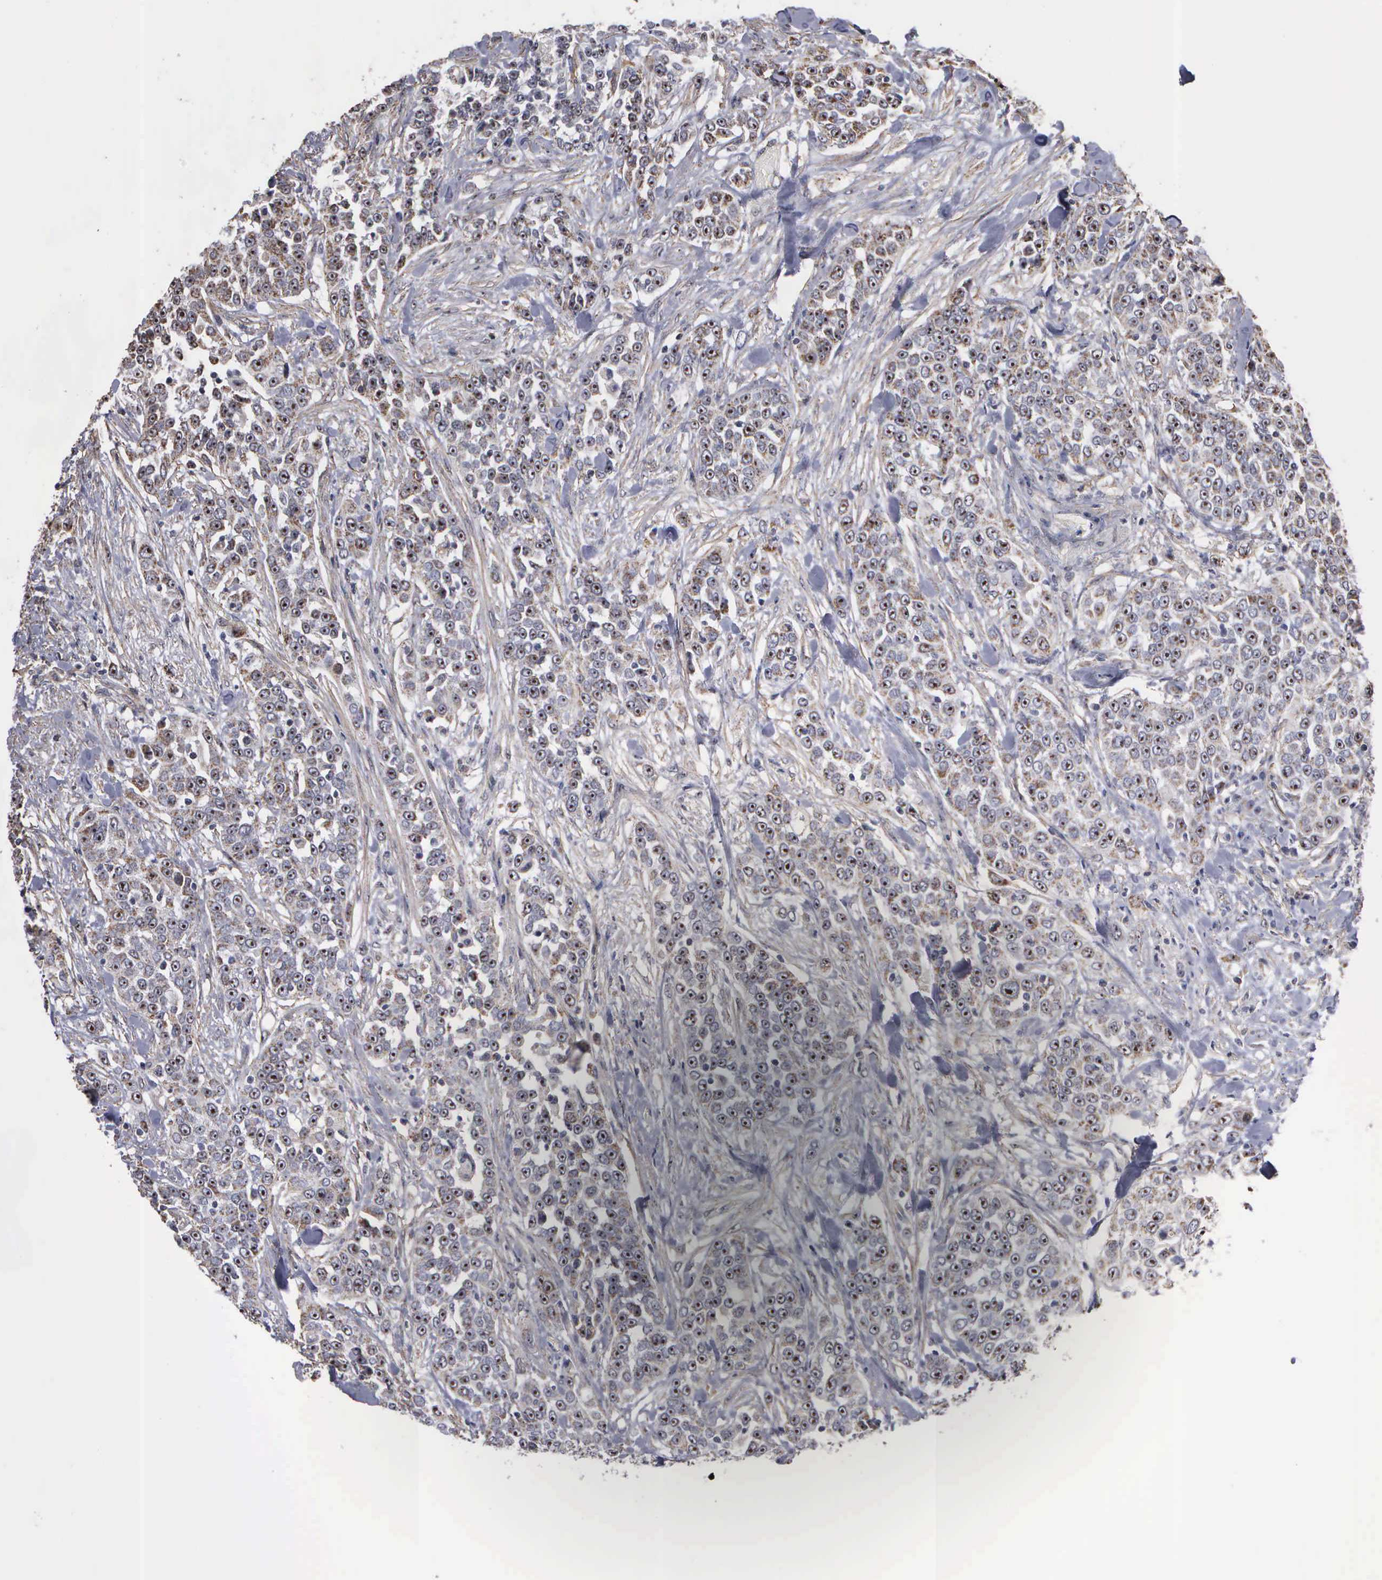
{"staining": {"intensity": "weak", "quantity": ">75%", "location": "cytoplasmic/membranous,nuclear"}, "tissue": "urothelial cancer", "cell_type": "Tumor cells", "image_type": "cancer", "snomed": [{"axis": "morphology", "description": "Urothelial carcinoma, High grade"}, {"axis": "topography", "description": "Urinary bladder"}], "caption": "Immunohistochemical staining of human urothelial cancer shows low levels of weak cytoplasmic/membranous and nuclear protein positivity in about >75% of tumor cells.", "gene": "NGDN", "patient": {"sex": "female", "age": 80}}